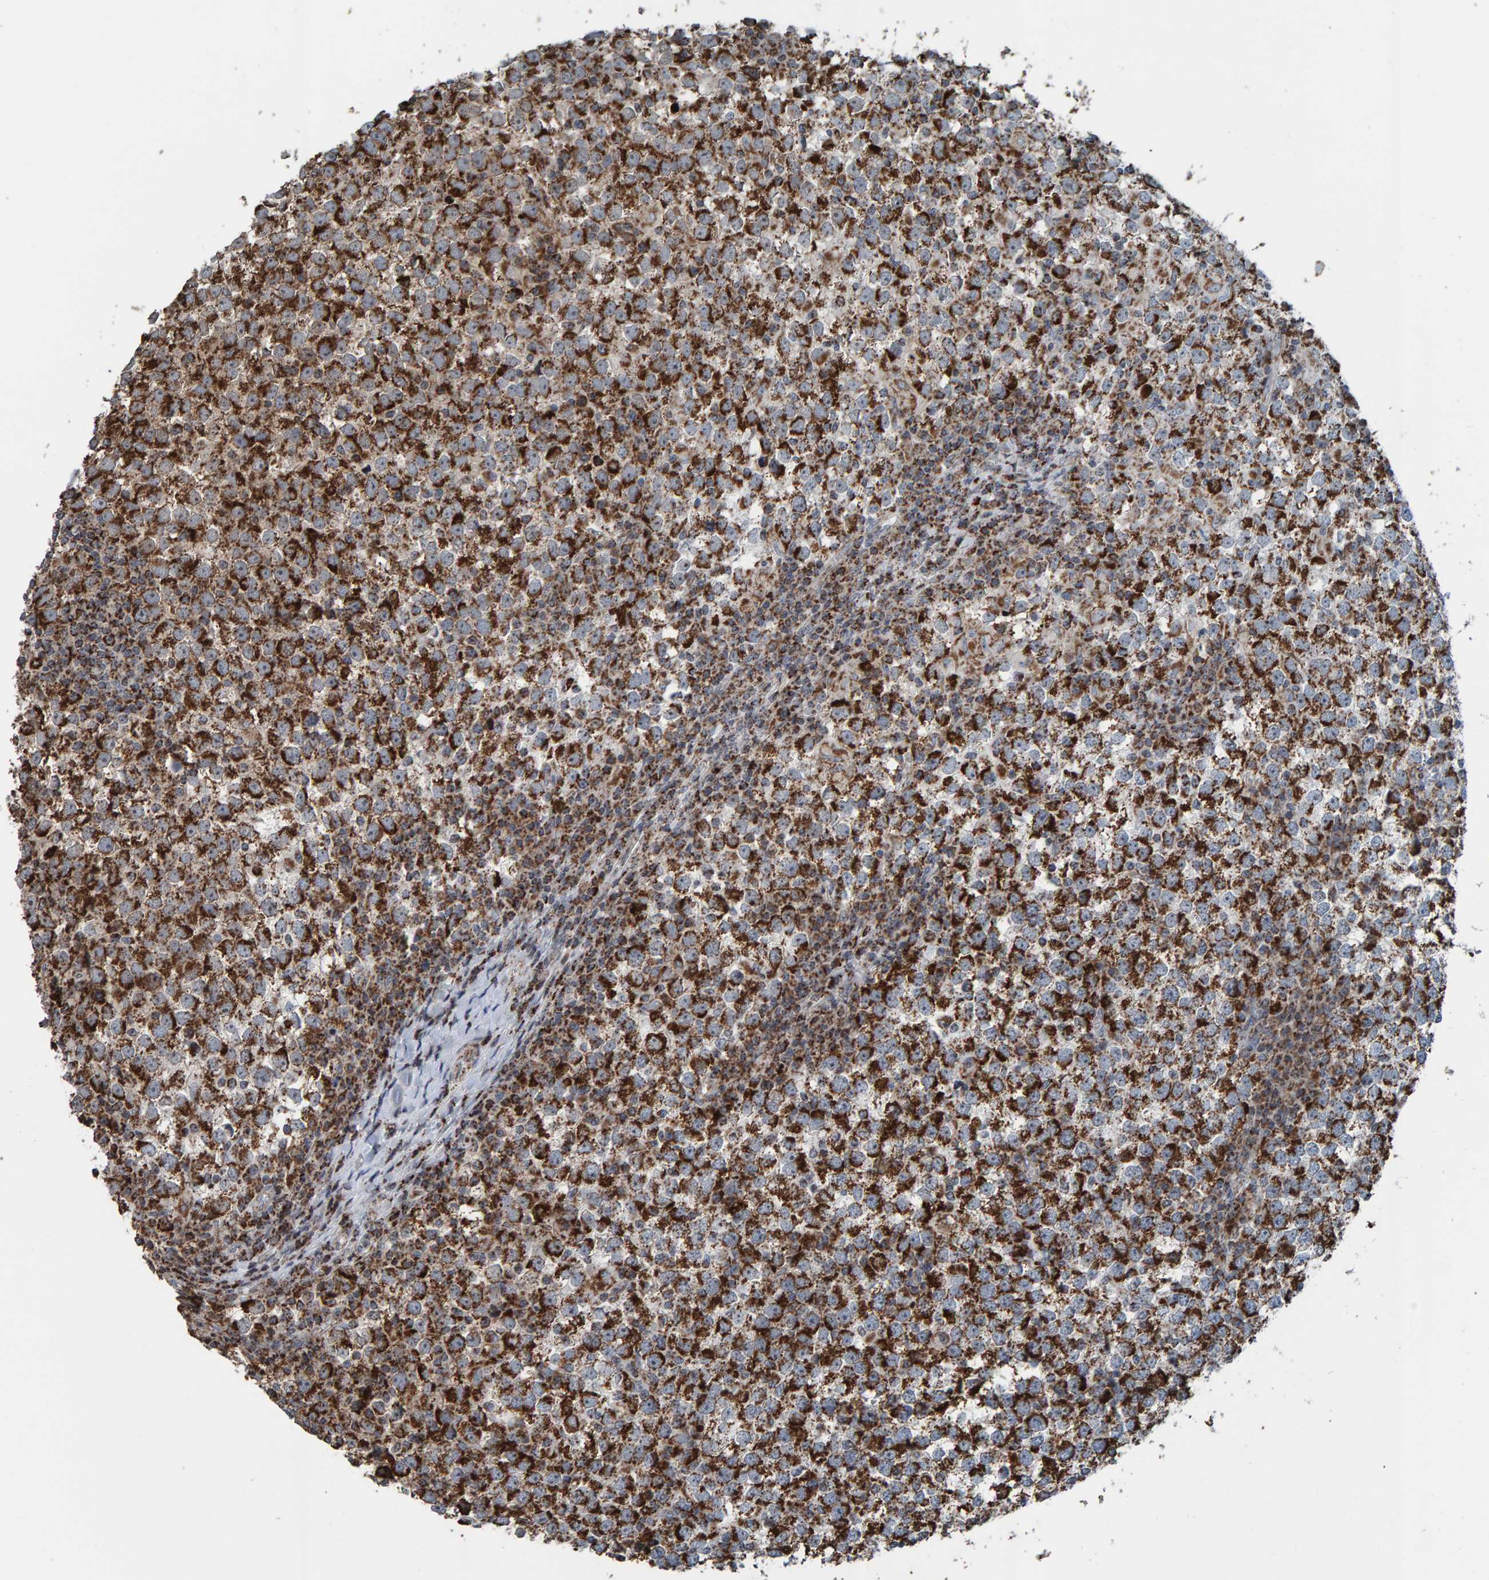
{"staining": {"intensity": "strong", "quantity": ">75%", "location": "cytoplasmic/membranous"}, "tissue": "testis cancer", "cell_type": "Tumor cells", "image_type": "cancer", "snomed": [{"axis": "morphology", "description": "Seminoma, NOS"}, {"axis": "topography", "description": "Testis"}], "caption": "Human testis cancer stained with a protein marker displays strong staining in tumor cells.", "gene": "ZNF48", "patient": {"sex": "male", "age": 65}}